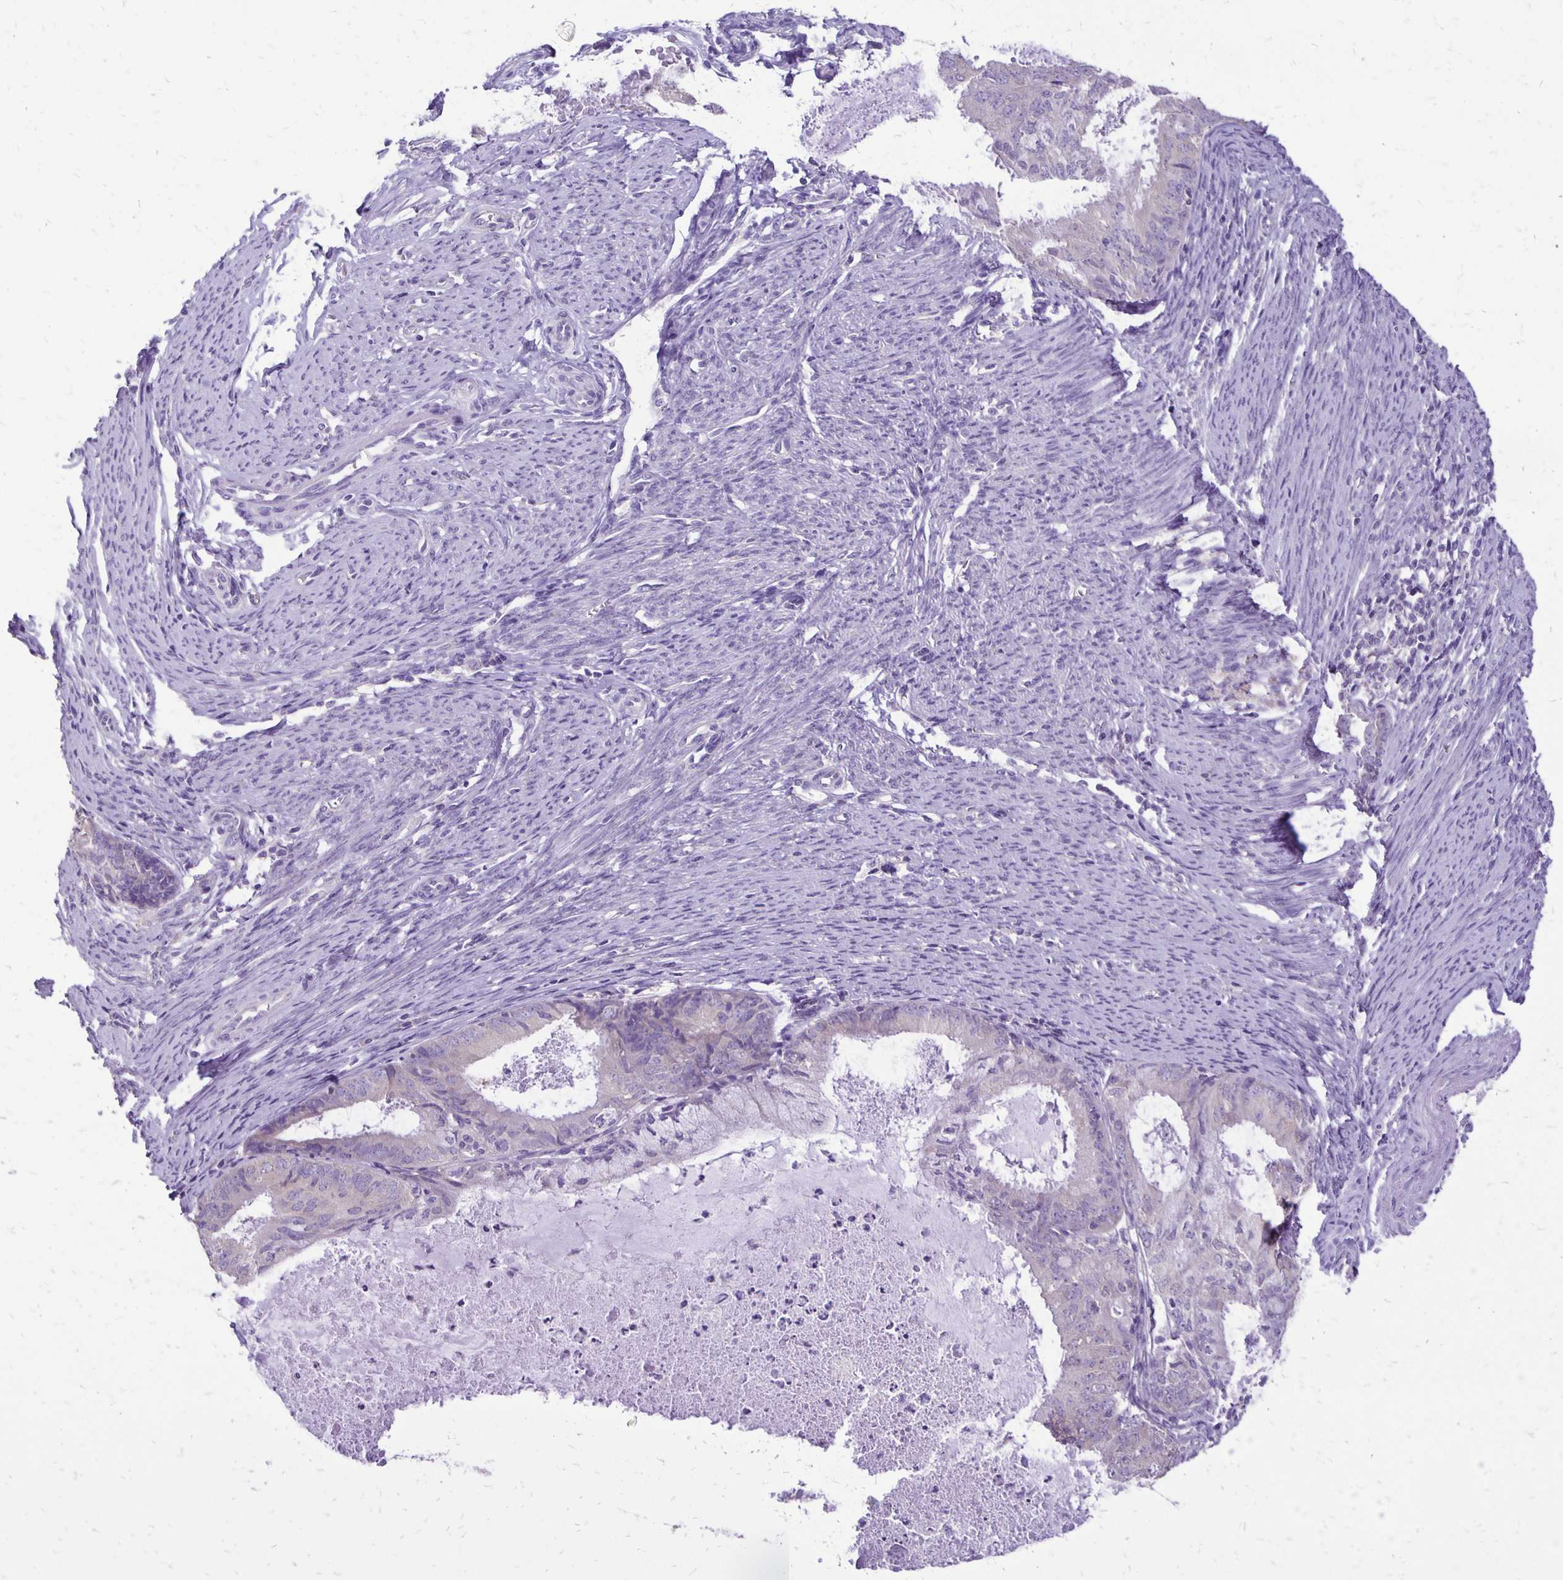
{"staining": {"intensity": "negative", "quantity": "none", "location": "none"}, "tissue": "endometrial cancer", "cell_type": "Tumor cells", "image_type": "cancer", "snomed": [{"axis": "morphology", "description": "Adenocarcinoma, NOS"}, {"axis": "topography", "description": "Endometrium"}], "caption": "A high-resolution image shows IHC staining of endometrial cancer (adenocarcinoma), which demonstrates no significant staining in tumor cells.", "gene": "ANKRD45", "patient": {"sex": "female", "age": 57}}